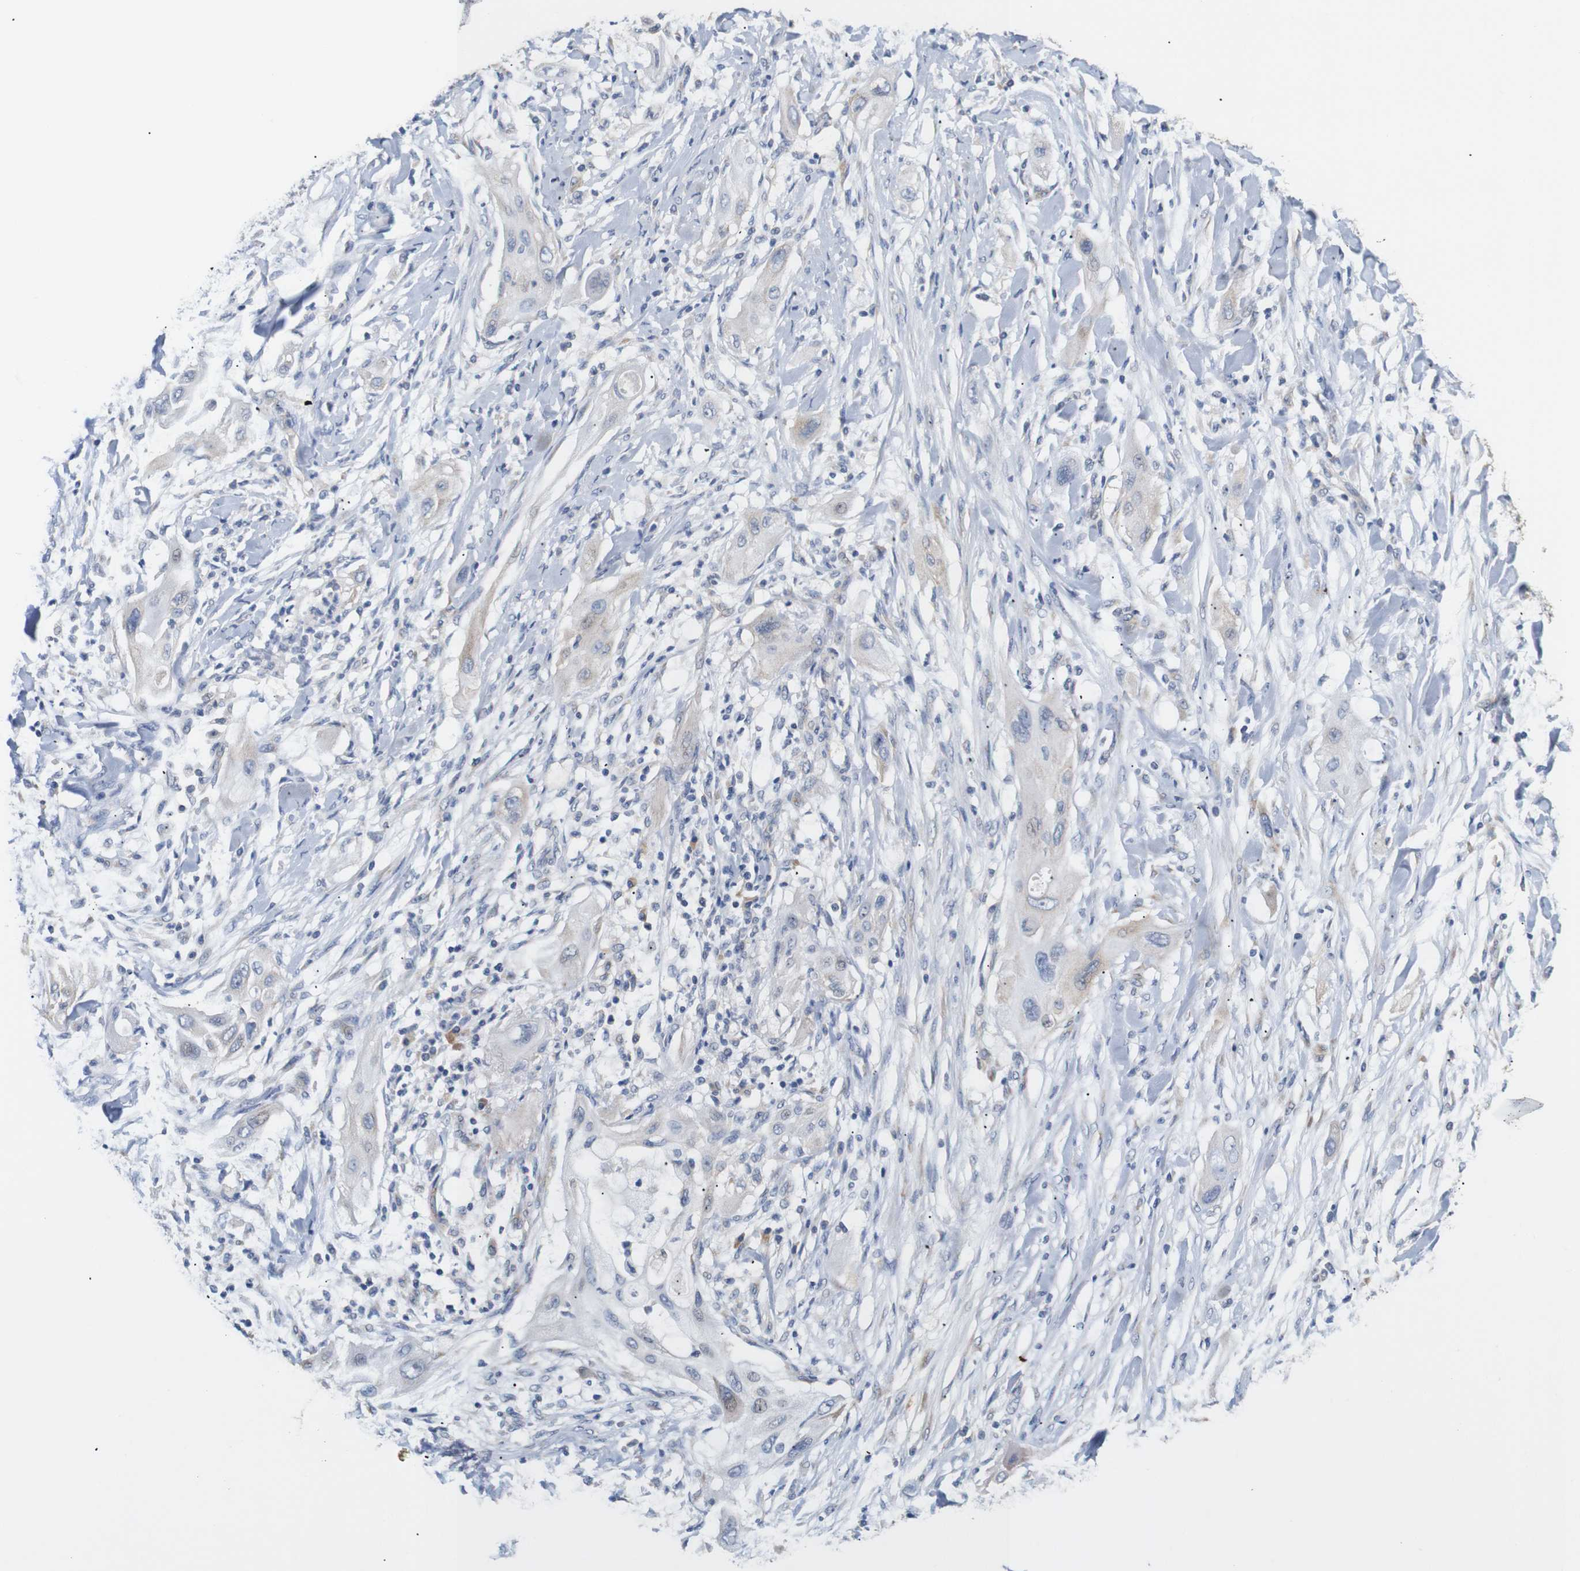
{"staining": {"intensity": "weak", "quantity": "<25%", "location": "cytoplasmic/membranous"}, "tissue": "lung cancer", "cell_type": "Tumor cells", "image_type": "cancer", "snomed": [{"axis": "morphology", "description": "Squamous cell carcinoma, NOS"}, {"axis": "topography", "description": "Lung"}], "caption": "Immunohistochemical staining of human lung cancer exhibits no significant positivity in tumor cells. (DAB immunohistochemistry (IHC), high magnification).", "gene": "TRIM5", "patient": {"sex": "female", "age": 47}}